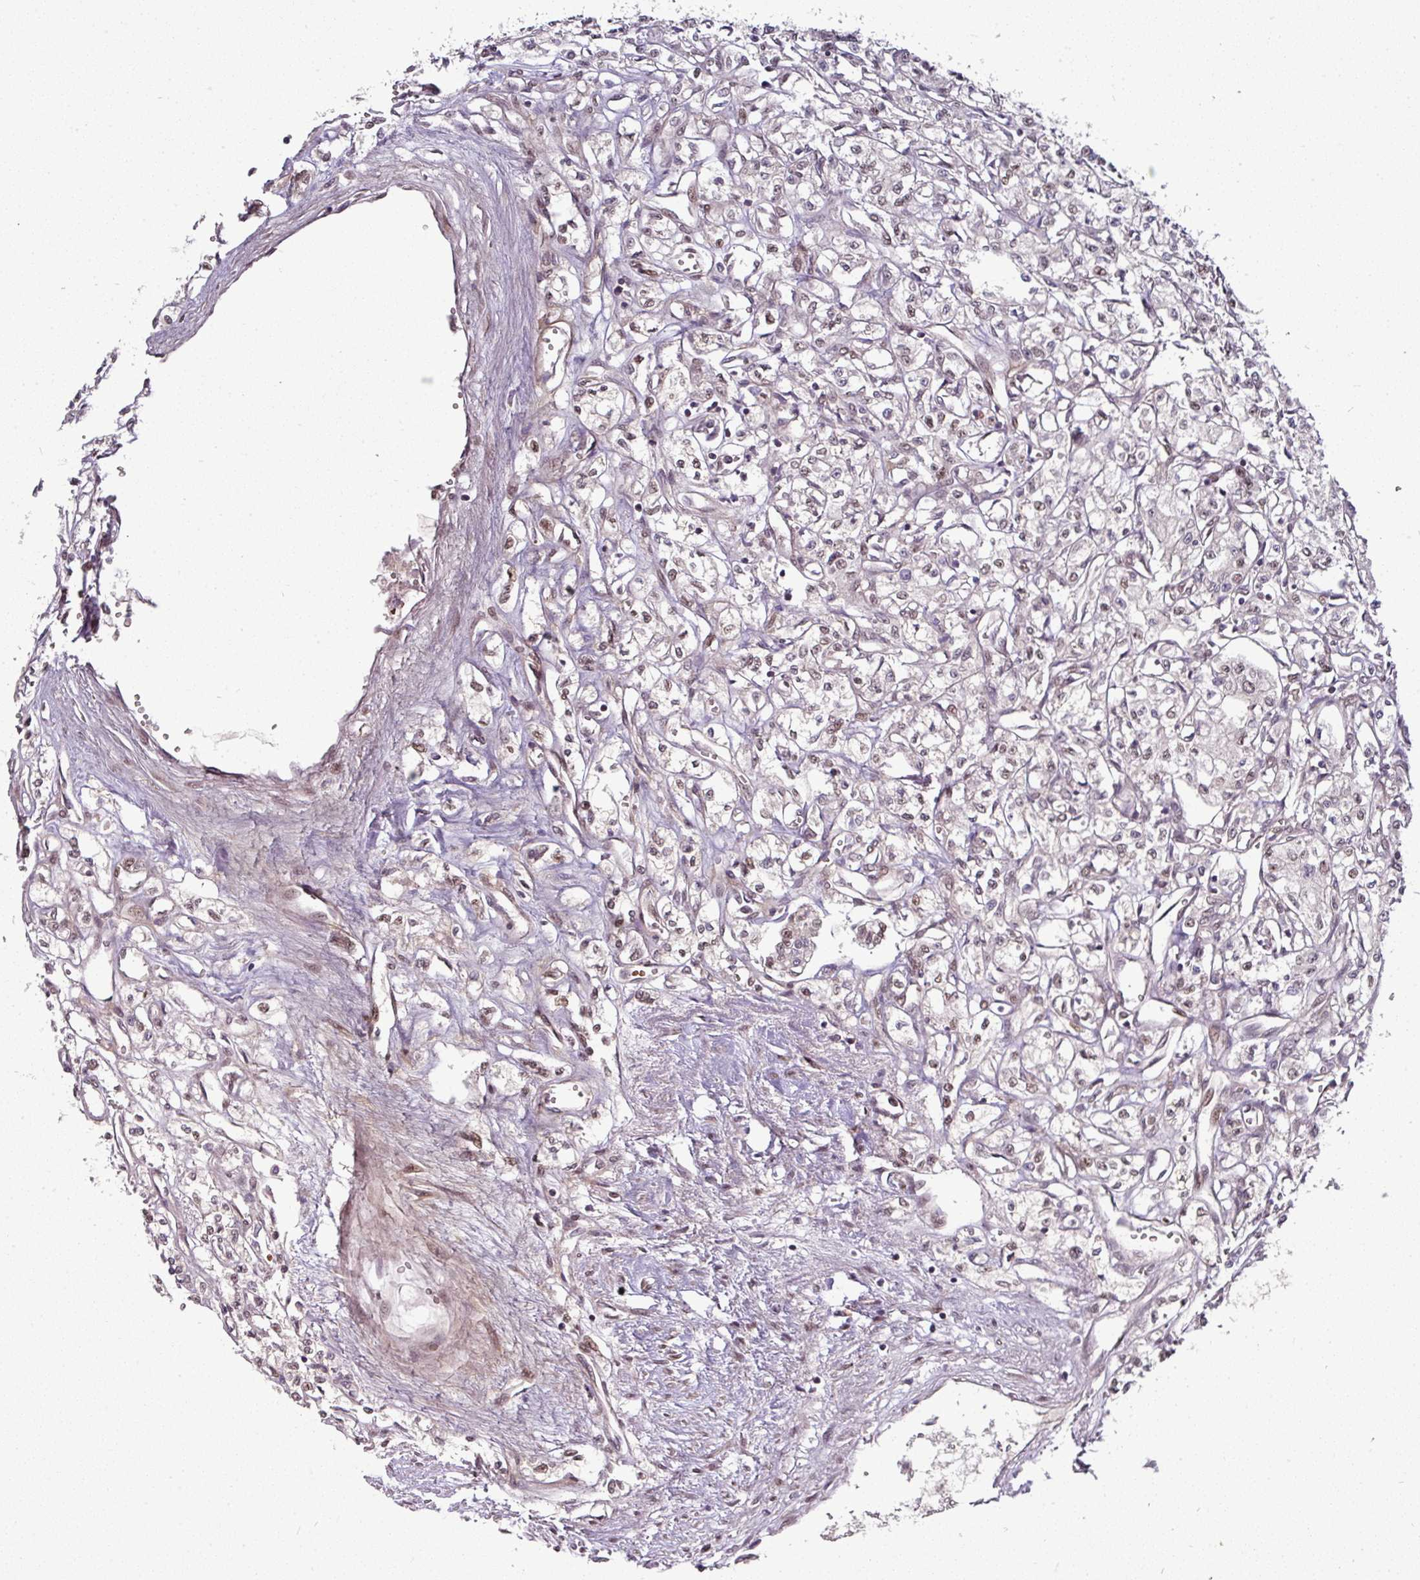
{"staining": {"intensity": "negative", "quantity": "none", "location": "none"}, "tissue": "renal cancer", "cell_type": "Tumor cells", "image_type": "cancer", "snomed": [{"axis": "morphology", "description": "Adenocarcinoma, NOS"}, {"axis": "topography", "description": "Kidney"}], "caption": "DAB immunohistochemical staining of renal adenocarcinoma shows no significant staining in tumor cells.", "gene": "CIC", "patient": {"sex": "male", "age": 56}}